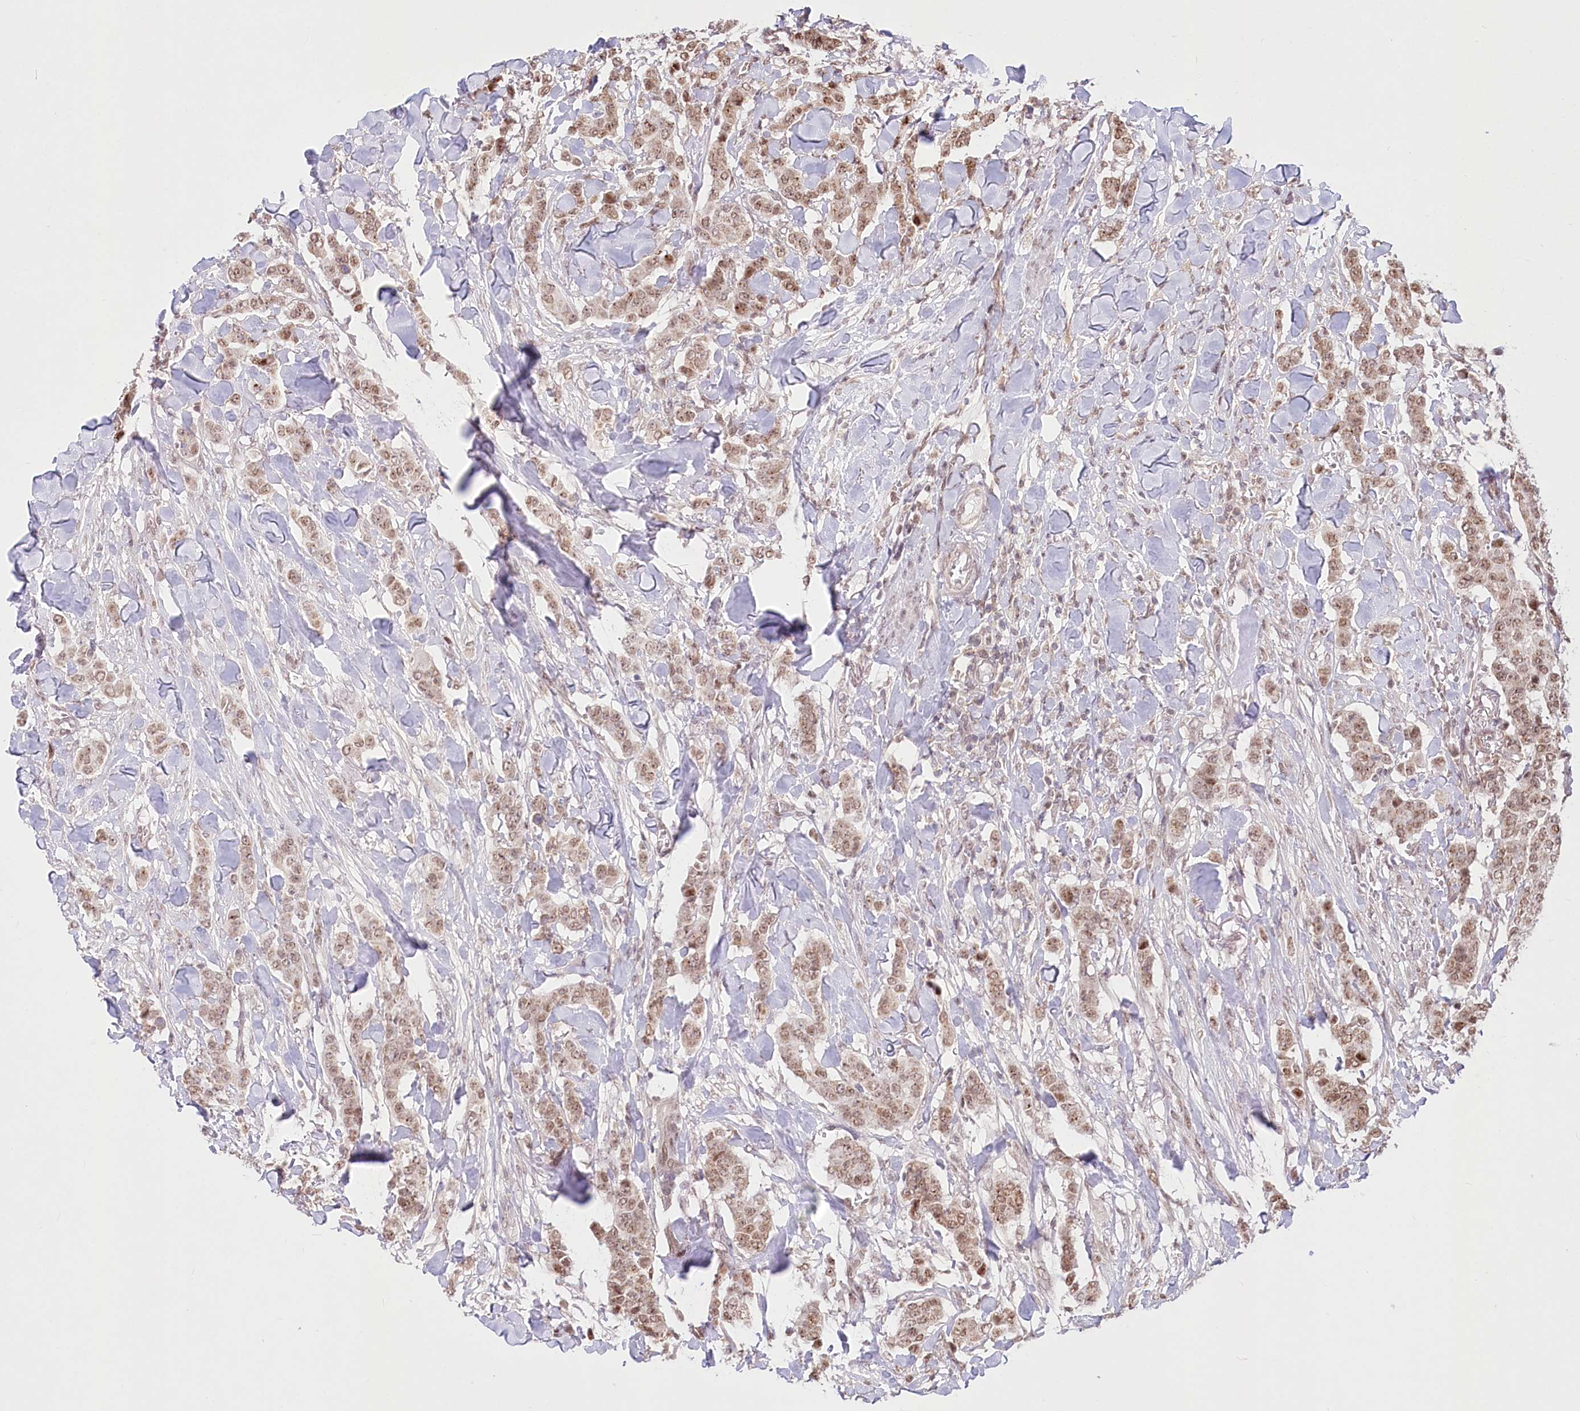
{"staining": {"intensity": "moderate", "quantity": ">75%", "location": "nuclear"}, "tissue": "breast cancer", "cell_type": "Tumor cells", "image_type": "cancer", "snomed": [{"axis": "morphology", "description": "Duct carcinoma"}, {"axis": "topography", "description": "Breast"}], "caption": "High-power microscopy captured an immunohistochemistry (IHC) image of breast cancer (infiltrating ductal carcinoma), revealing moderate nuclear expression in about >75% of tumor cells.", "gene": "PYURF", "patient": {"sex": "female", "age": 40}}